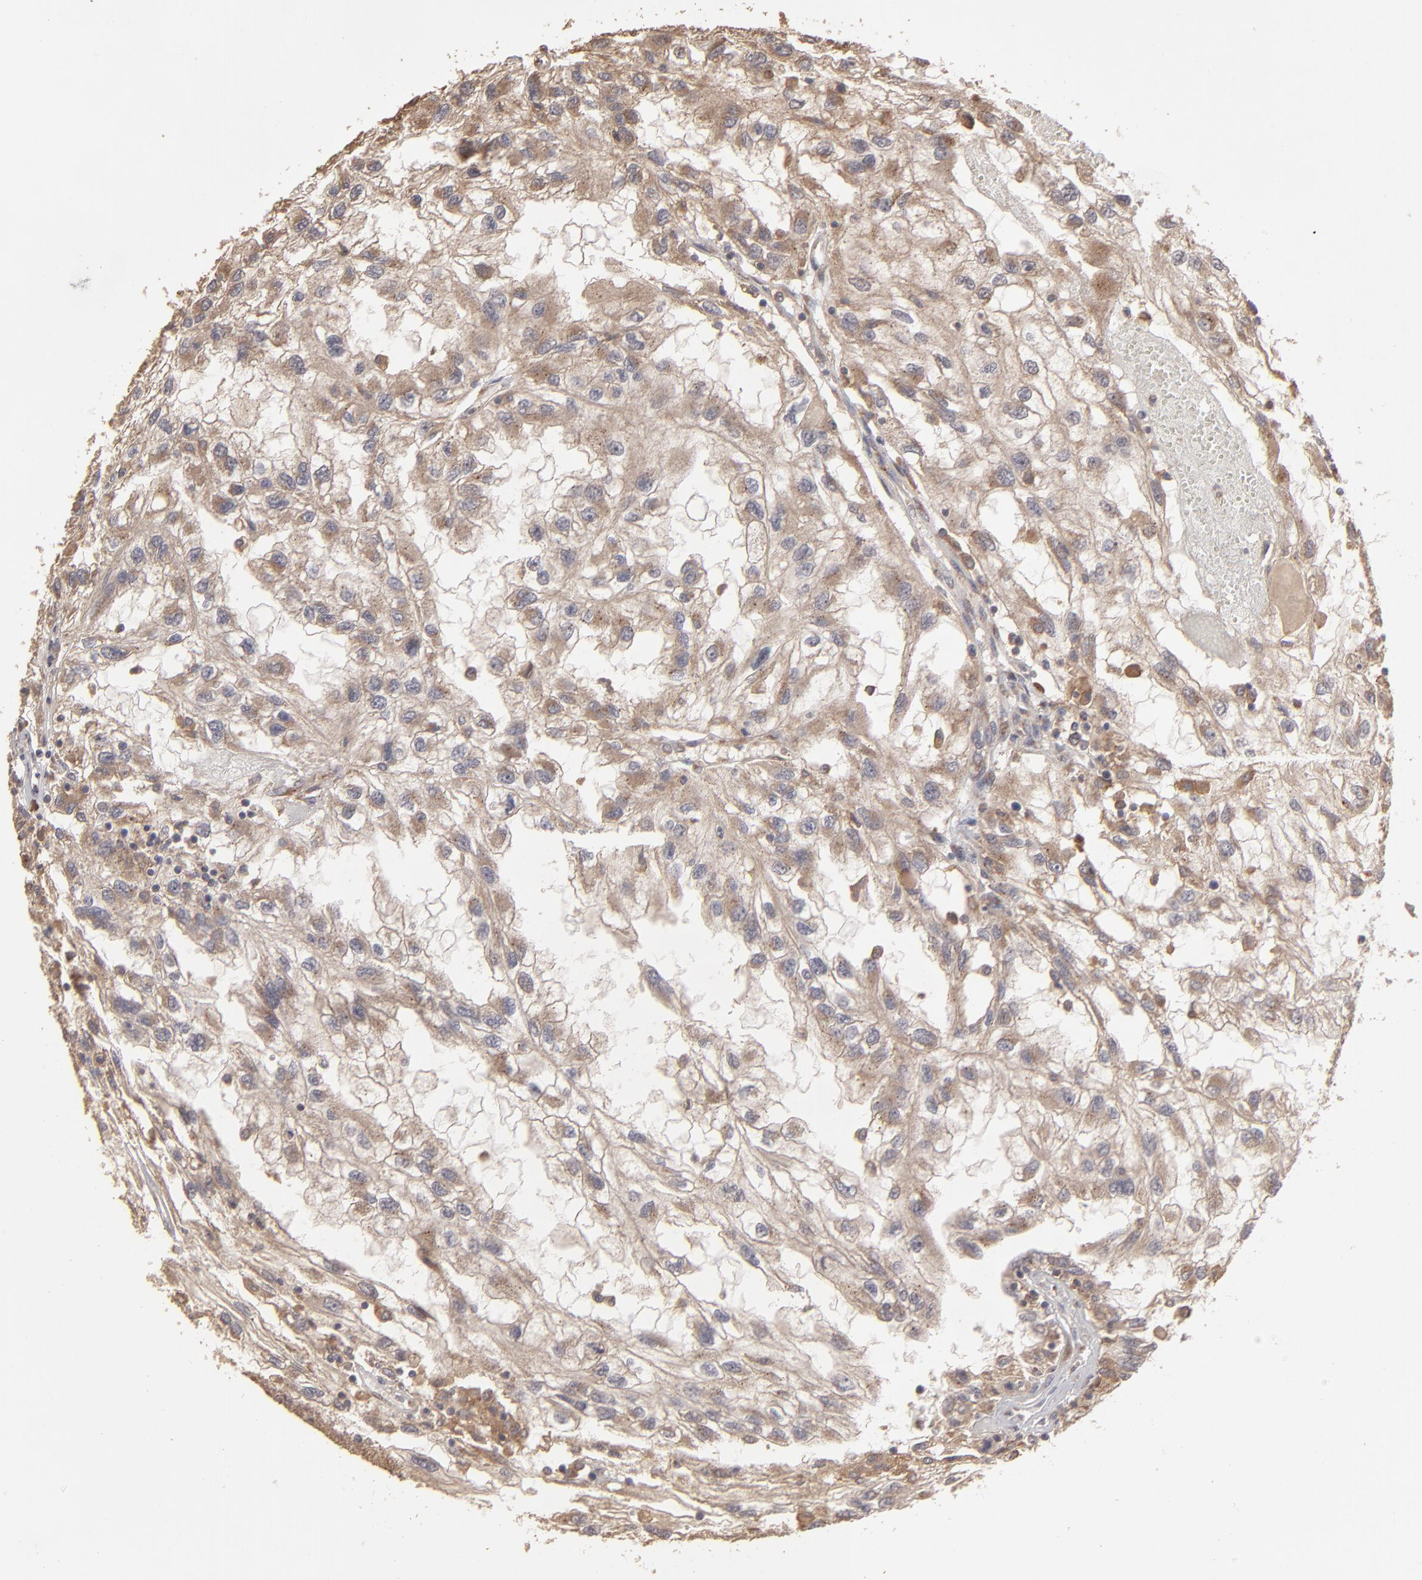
{"staining": {"intensity": "weak", "quantity": ">75%", "location": "cytoplasmic/membranous"}, "tissue": "renal cancer", "cell_type": "Tumor cells", "image_type": "cancer", "snomed": [{"axis": "morphology", "description": "Normal tissue, NOS"}, {"axis": "morphology", "description": "Adenocarcinoma, NOS"}, {"axis": "topography", "description": "Kidney"}], "caption": "Immunohistochemical staining of human renal cancer (adenocarcinoma) shows weak cytoplasmic/membranous protein positivity in about >75% of tumor cells.", "gene": "MMP2", "patient": {"sex": "male", "age": 71}}